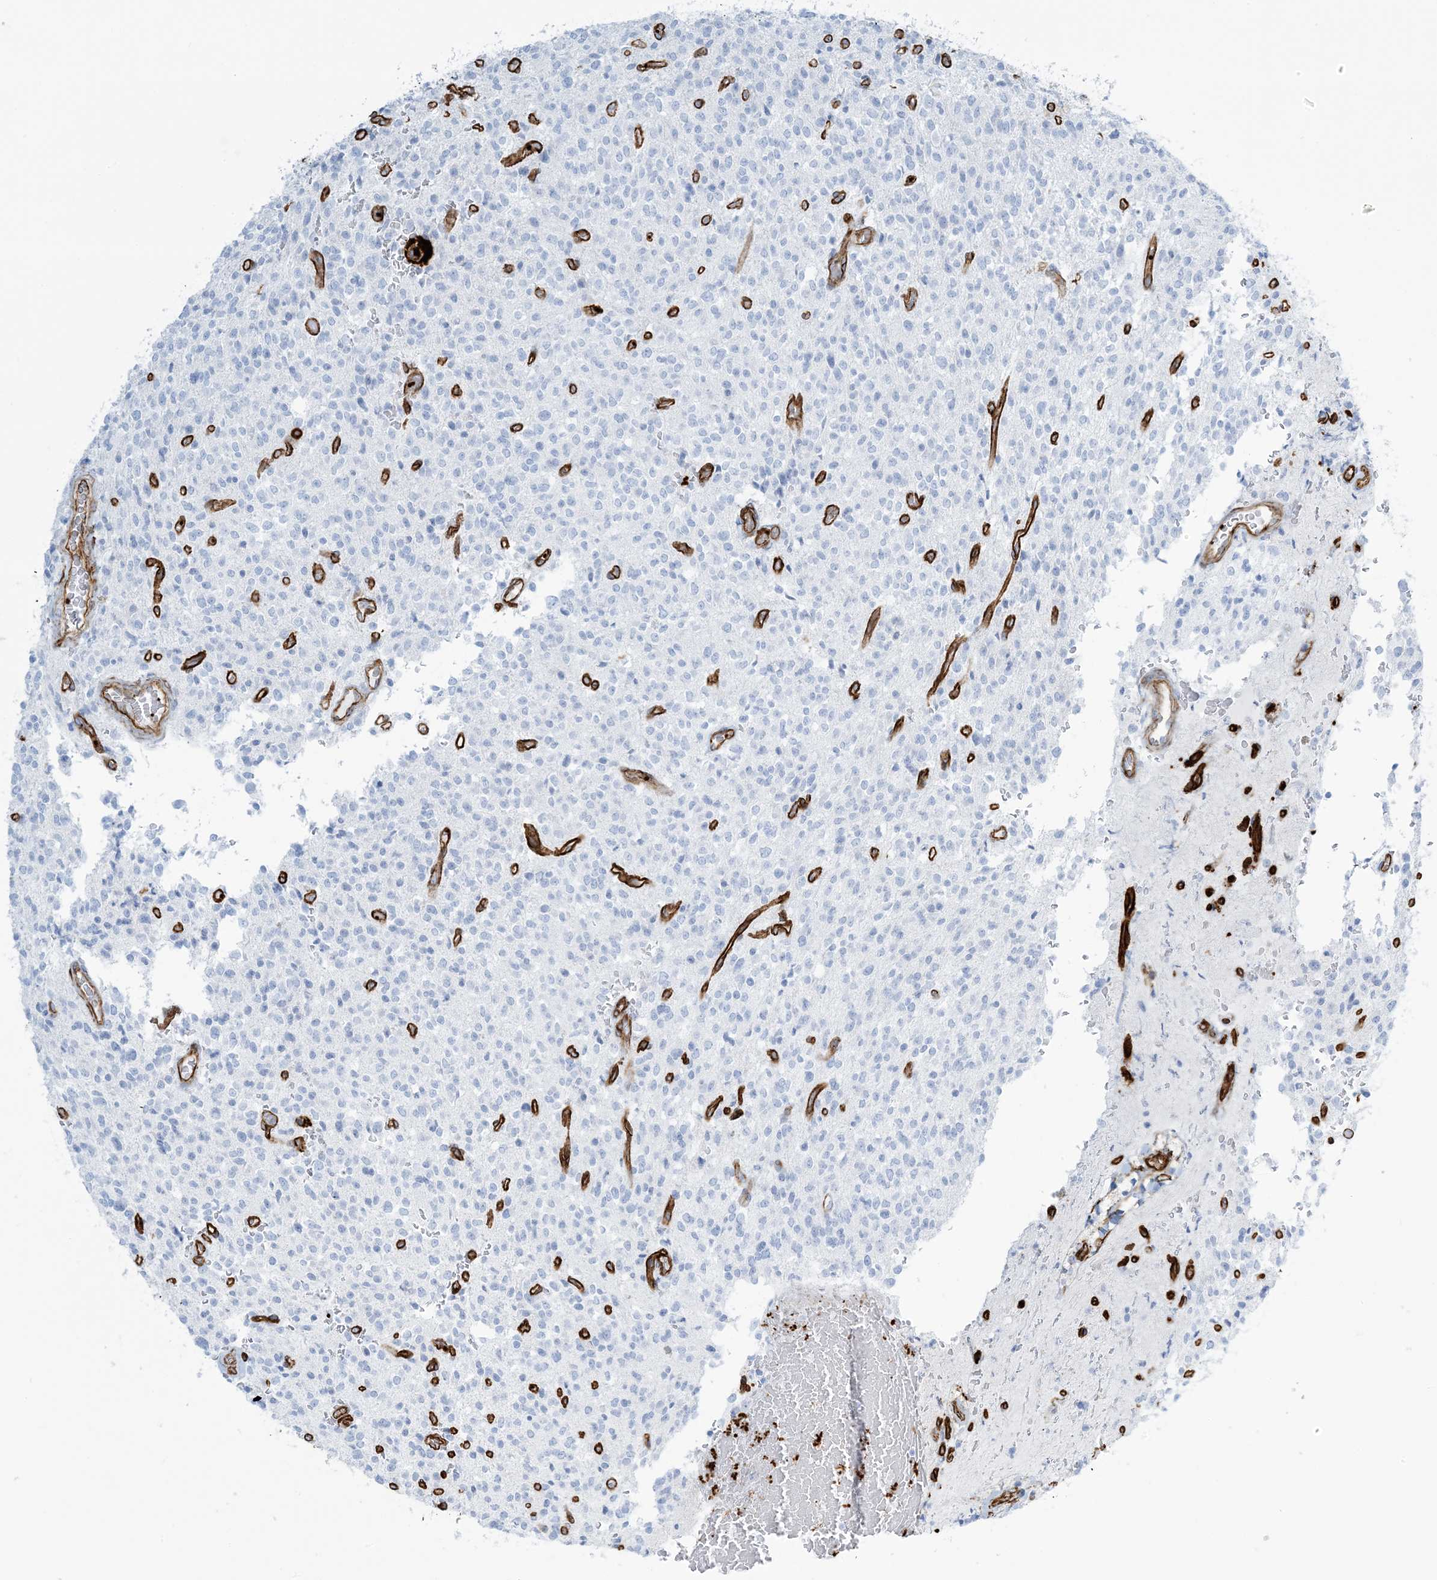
{"staining": {"intensity": "negative", "quantity": "none", "location": "none"}, "tissue": "glioma", "cell_type": "Tumor cells", "image_type": "cancer", "snomed": [{"axis": "morphology", "description": "Glioma, malignant, High grade"}, {"axis": "topography", "description": "Brain"}], "caption": "Immunohistochemical staining of human glioma exhibits no significant staining in tumor cells.", "gene": "EPS8L3", "patient": {"sex": "male", "age": 34}}